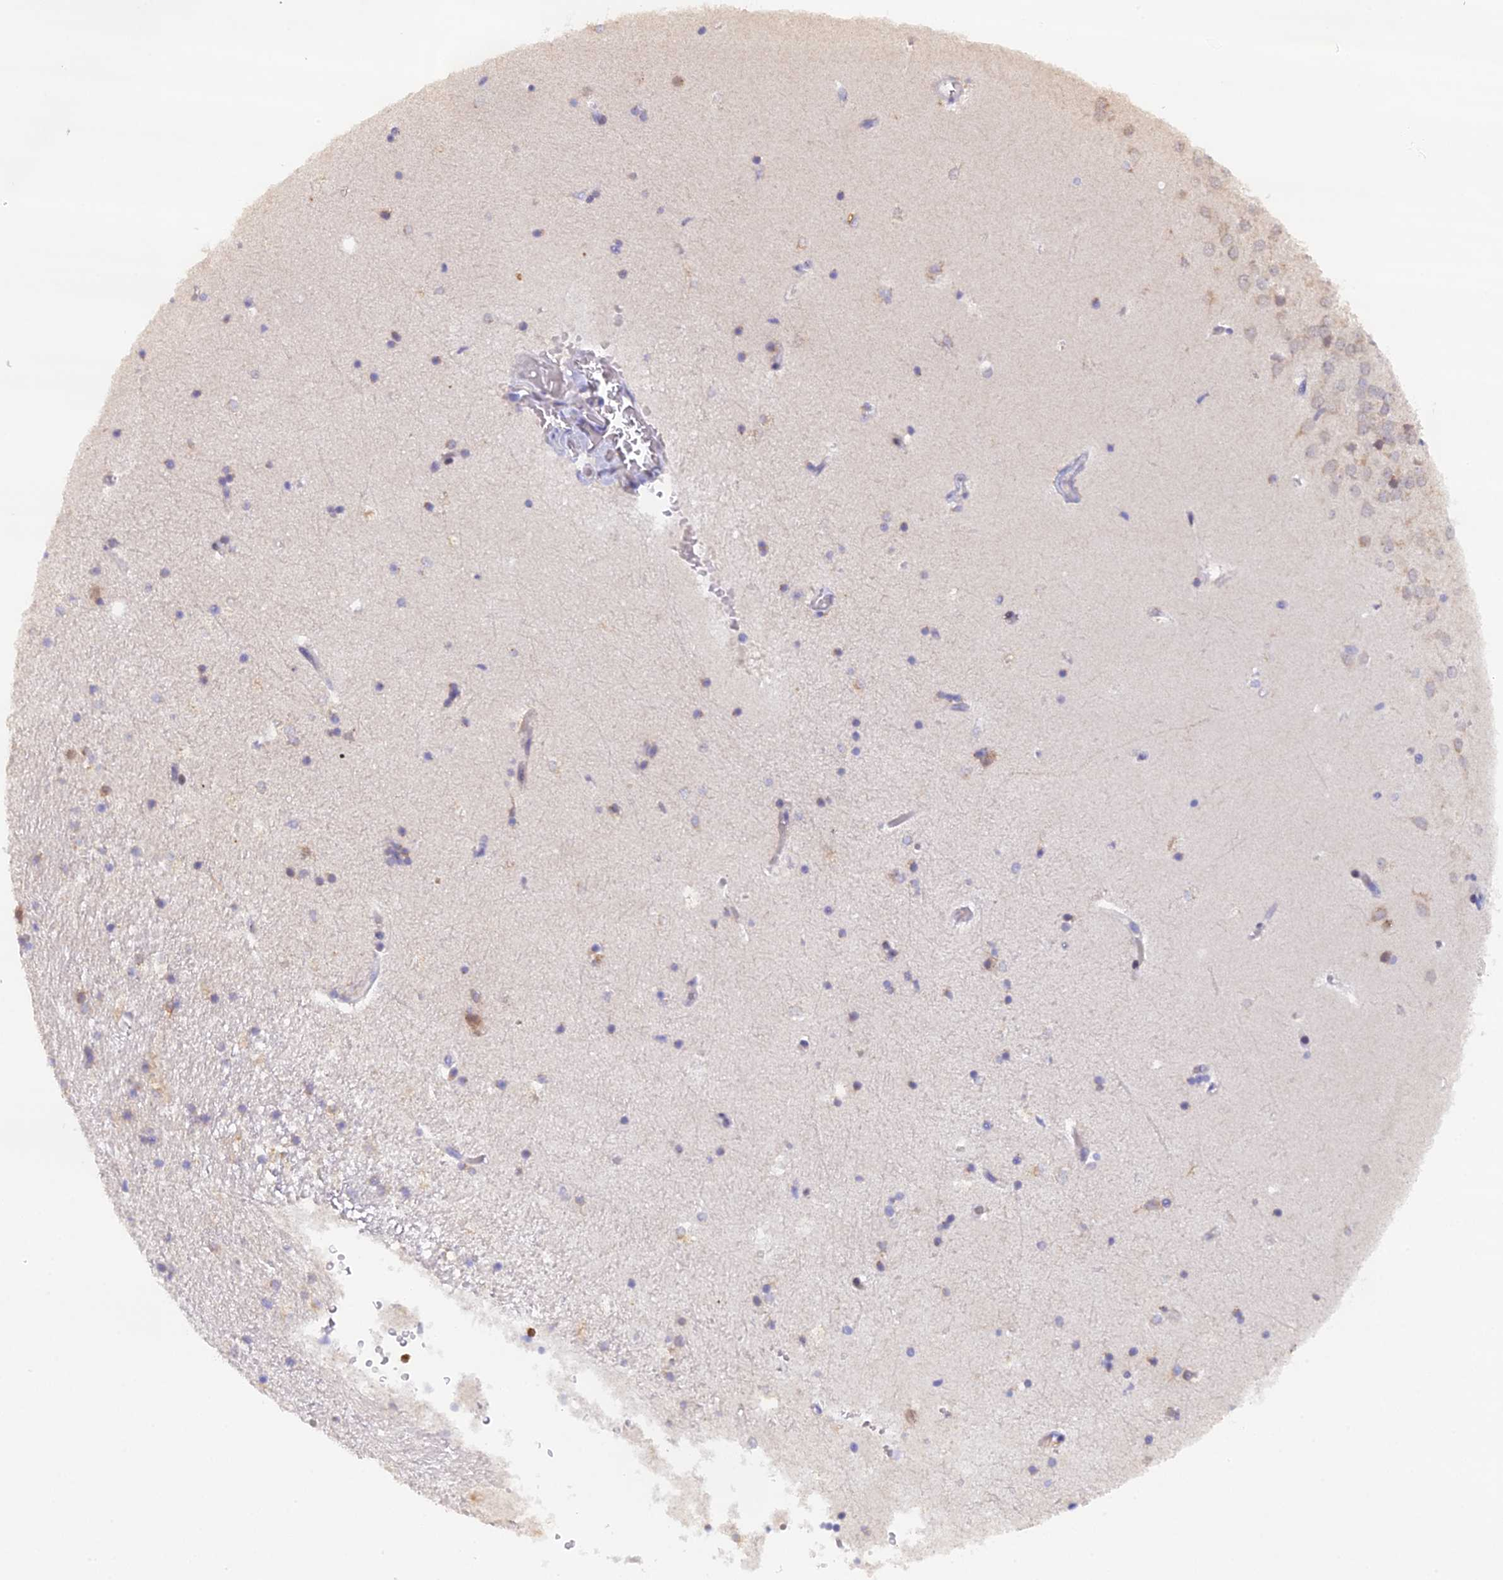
{"staining": {"intensity": "negative", "quantity": "none", "location": "none"}, "tissue": "hippocampus", "cell_type": "Glial cells", "image_type": "normal", "snomed": [{"axis": "morphology", "description": "Normal tissue, NOS"}, {"axis": "topography", "description": "Hippocampus"}], "caption": "Glial cells are negative for brown protein staining in unremarkable hippocampus. (DAB IHC with hematoxylin counter stain).", "gene": "SNX17", "patient": {"sex": "female", "age": 52}}